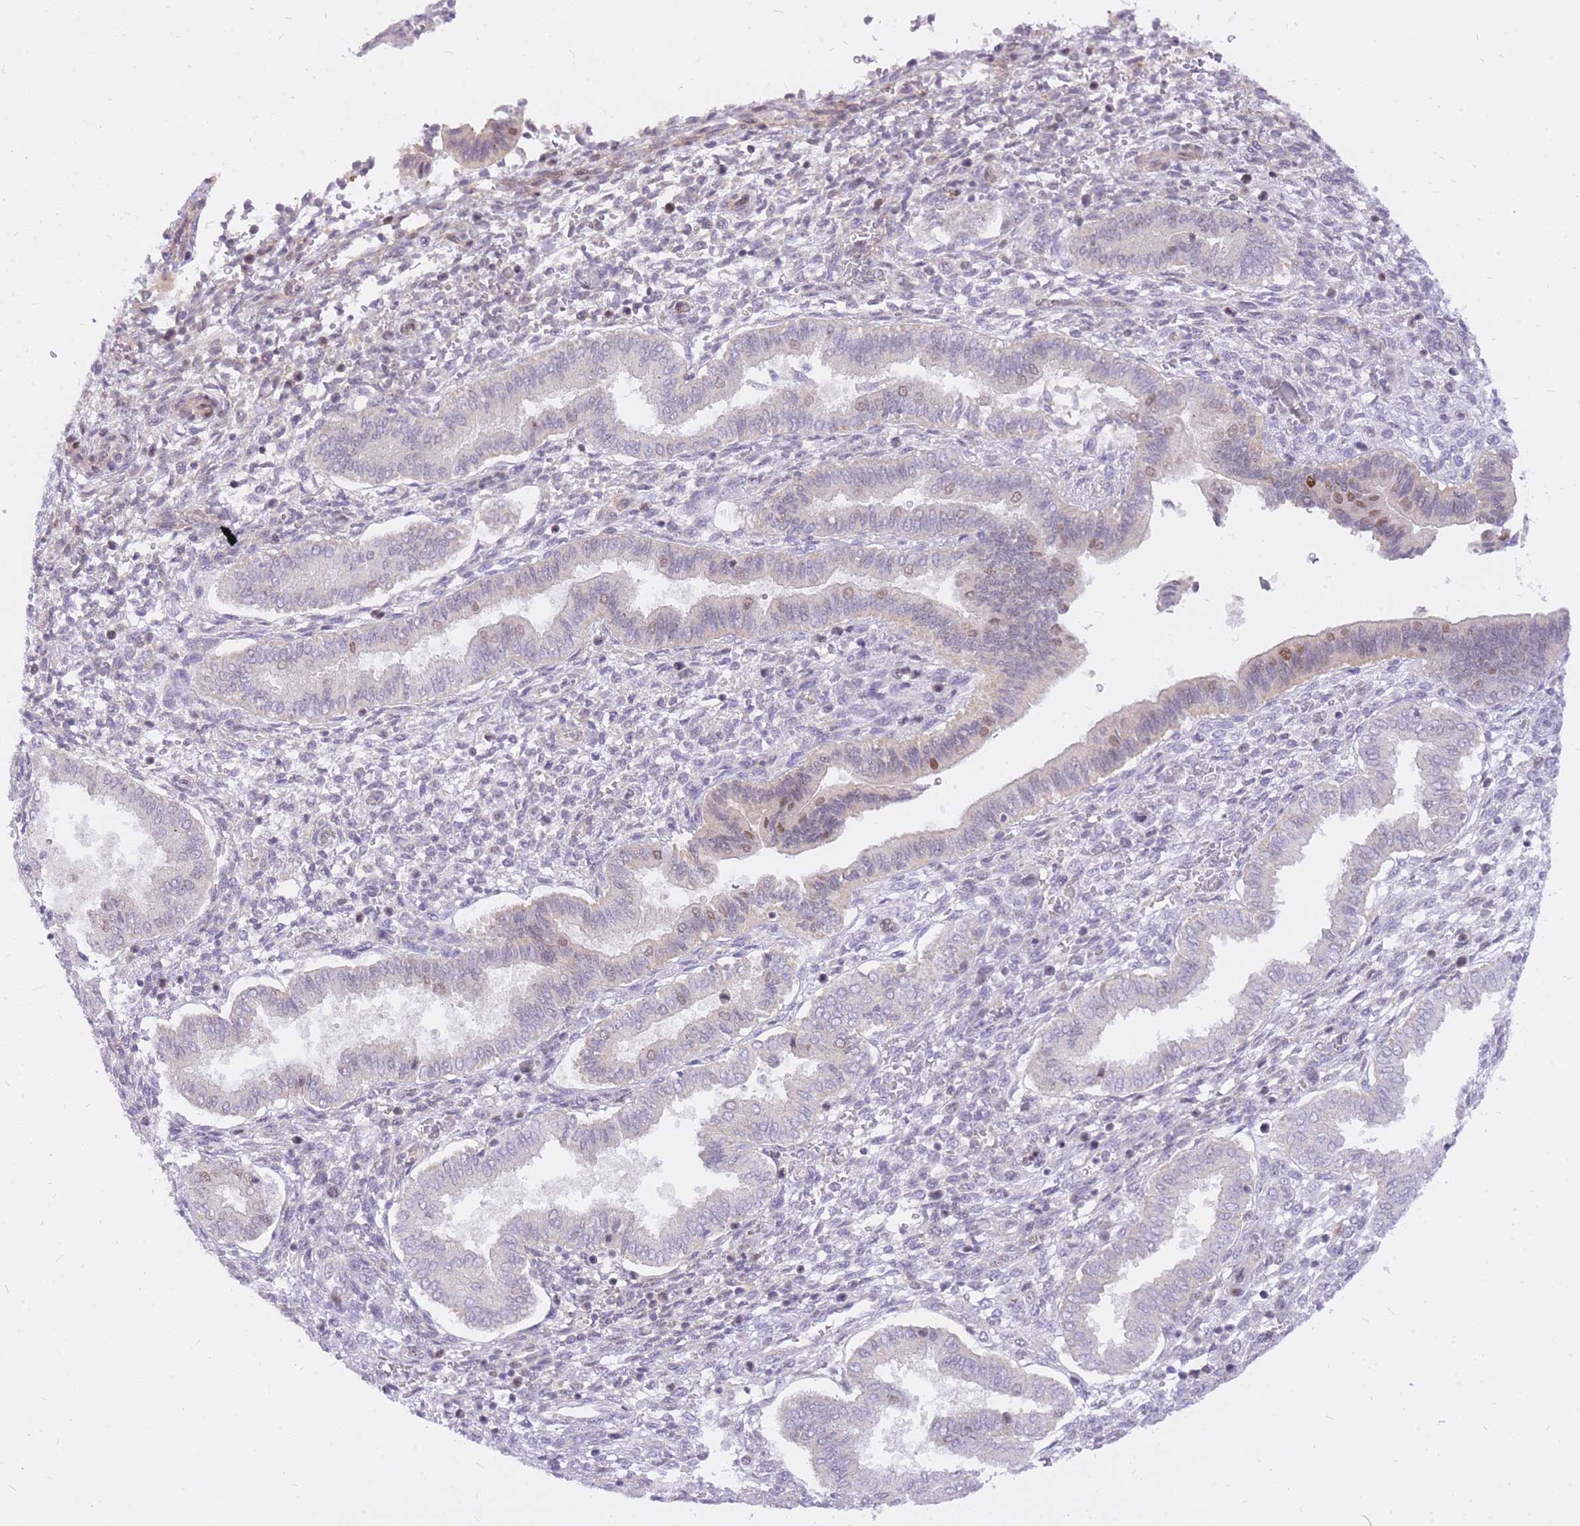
{"staining": {"intensity": "negative", "quantity": "none", "location": "none"}, "tissue": "endometrium", "cell_type": "Cells in endometrial stroma", "image_type": "normal", "snomed": [{"axis": "morphology", "description": "Normal tissue, NOS"}, {"axis": "topography", "description": "Endometrium"}], "caption": "Immunohistochemistry image of benign endometrium: human endometrium stained with DAB reveals no significant protein expression in cells in endometrial stroma. (DAB (3,3'-diaminobenzidine) IHC, high magnification).", "gene": "TLE2", "patient": {"sex": "female", "age": 24}}